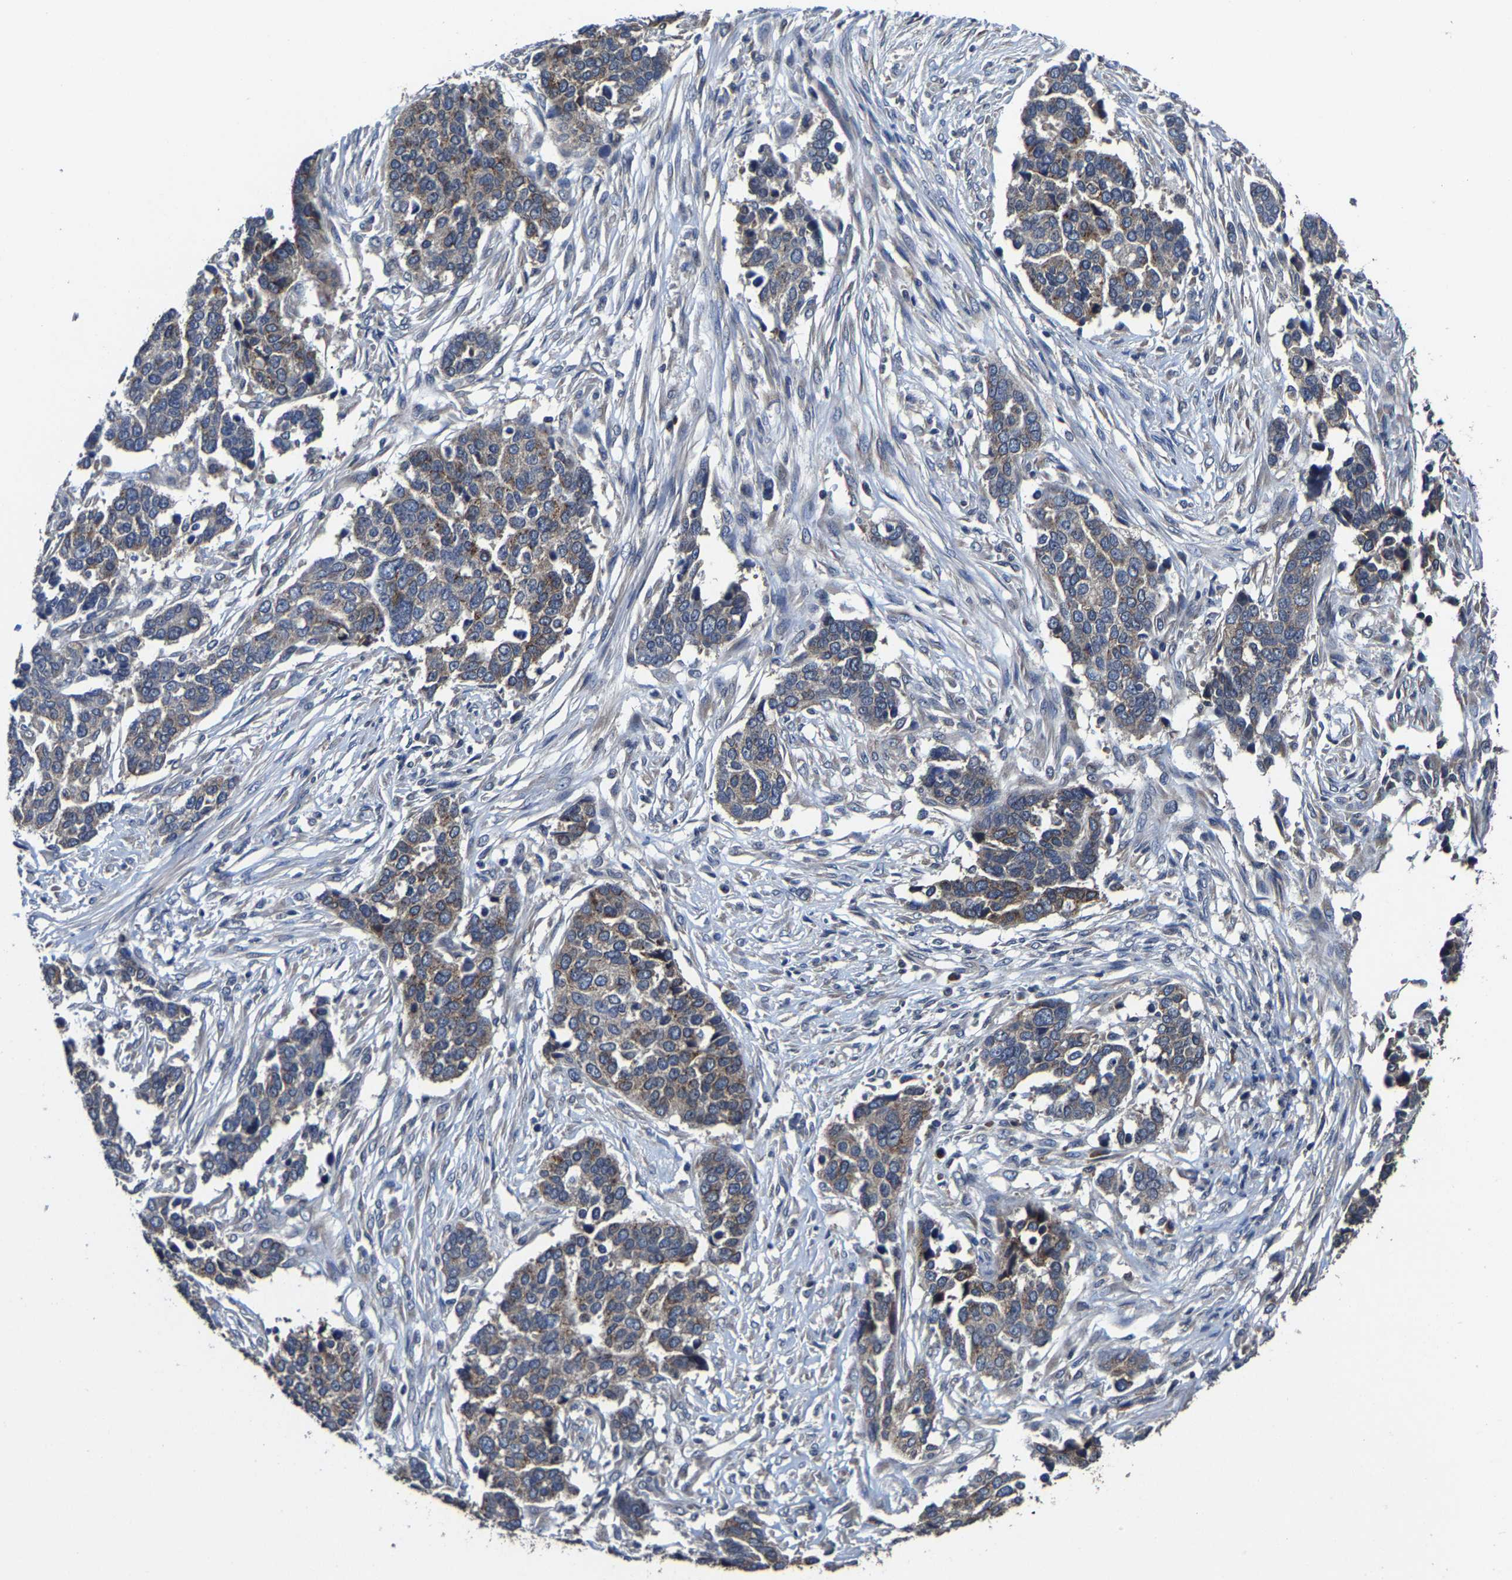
{"staining": {"intensity": "moderate", "quantity": "25%-75%", "location": "cytoplasmic/membranous"}, "tissue": "ovarian cancer", "cell_type": "Tumor cells", "image_type": "cancer", "snomed": [{"axis": "morphology", "description": "Cystadenocarcinoma, serous, NOS"}, {"axis": "topography", "description": "Ovary"}], "caption": "Immunohistochemical staining of human ovarian serous cystadenocarcinoma reveals medium levels of moderate cytoplasmic/membranous protein expression in about 25%-75% of tumor cells. (DAB (3,3'-diaminobenzidine) = brown stain, brightfield microscopy at high magnification).", "gene": "EBAG9", "patient": {"sex": "female", "age": 44}}